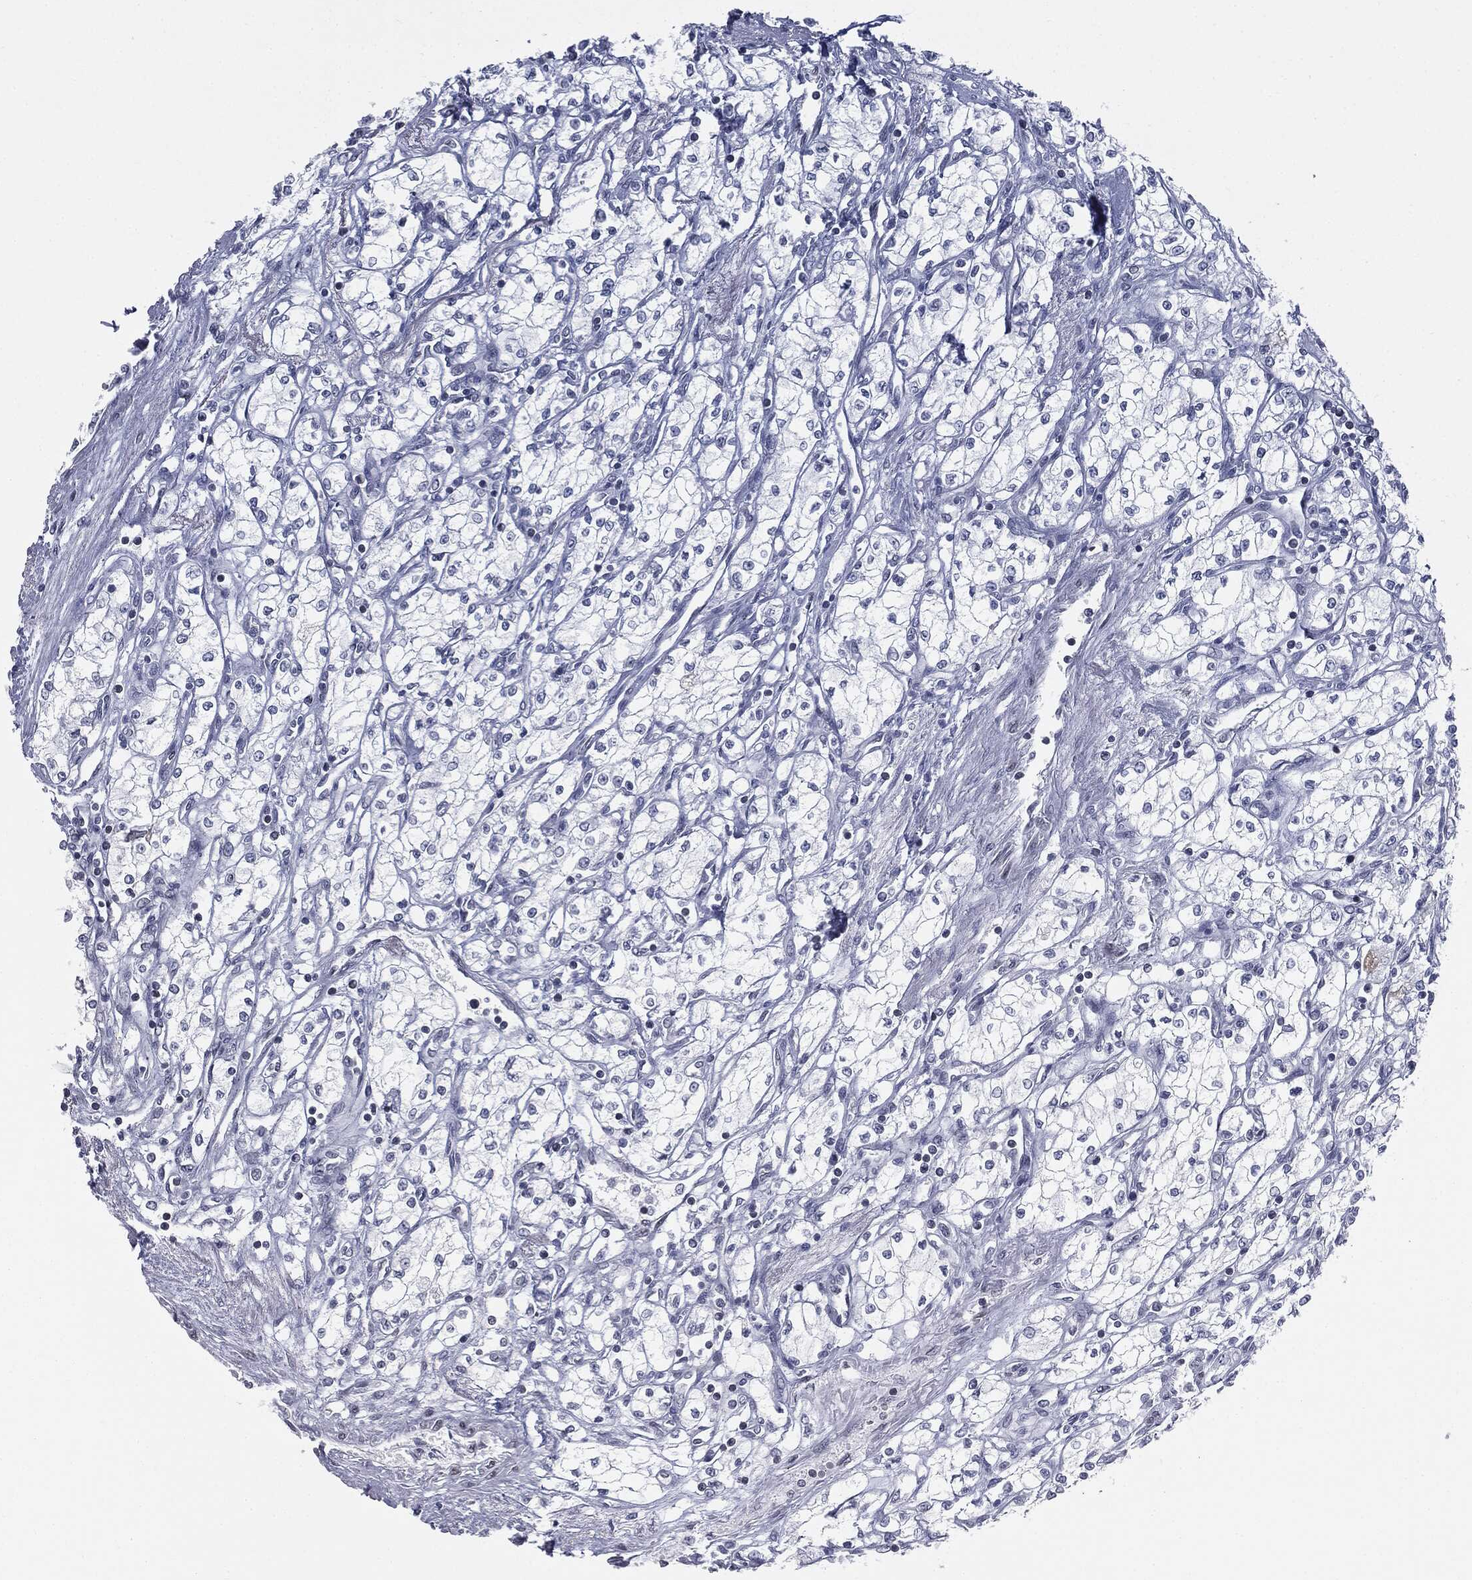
{"staining": {"intensity": "negative", "quantity": "none", "location": "none"}, "tissue": "renal cancer", "cell_type": "Tumor cells", "image_type": "cancer", "snomed": [{"axis": "morphology", "description": "Adenocarcinoma, NOS"}, {"axis": "topography", "description": "Kidney"}], "caption": "The immunohistochemistry micrograph has no significant positivity in tumor cells of renal adenocarcinoma tissue.", "gene": "ALDOB", "patient": {"sex": "male", "age": 59}}